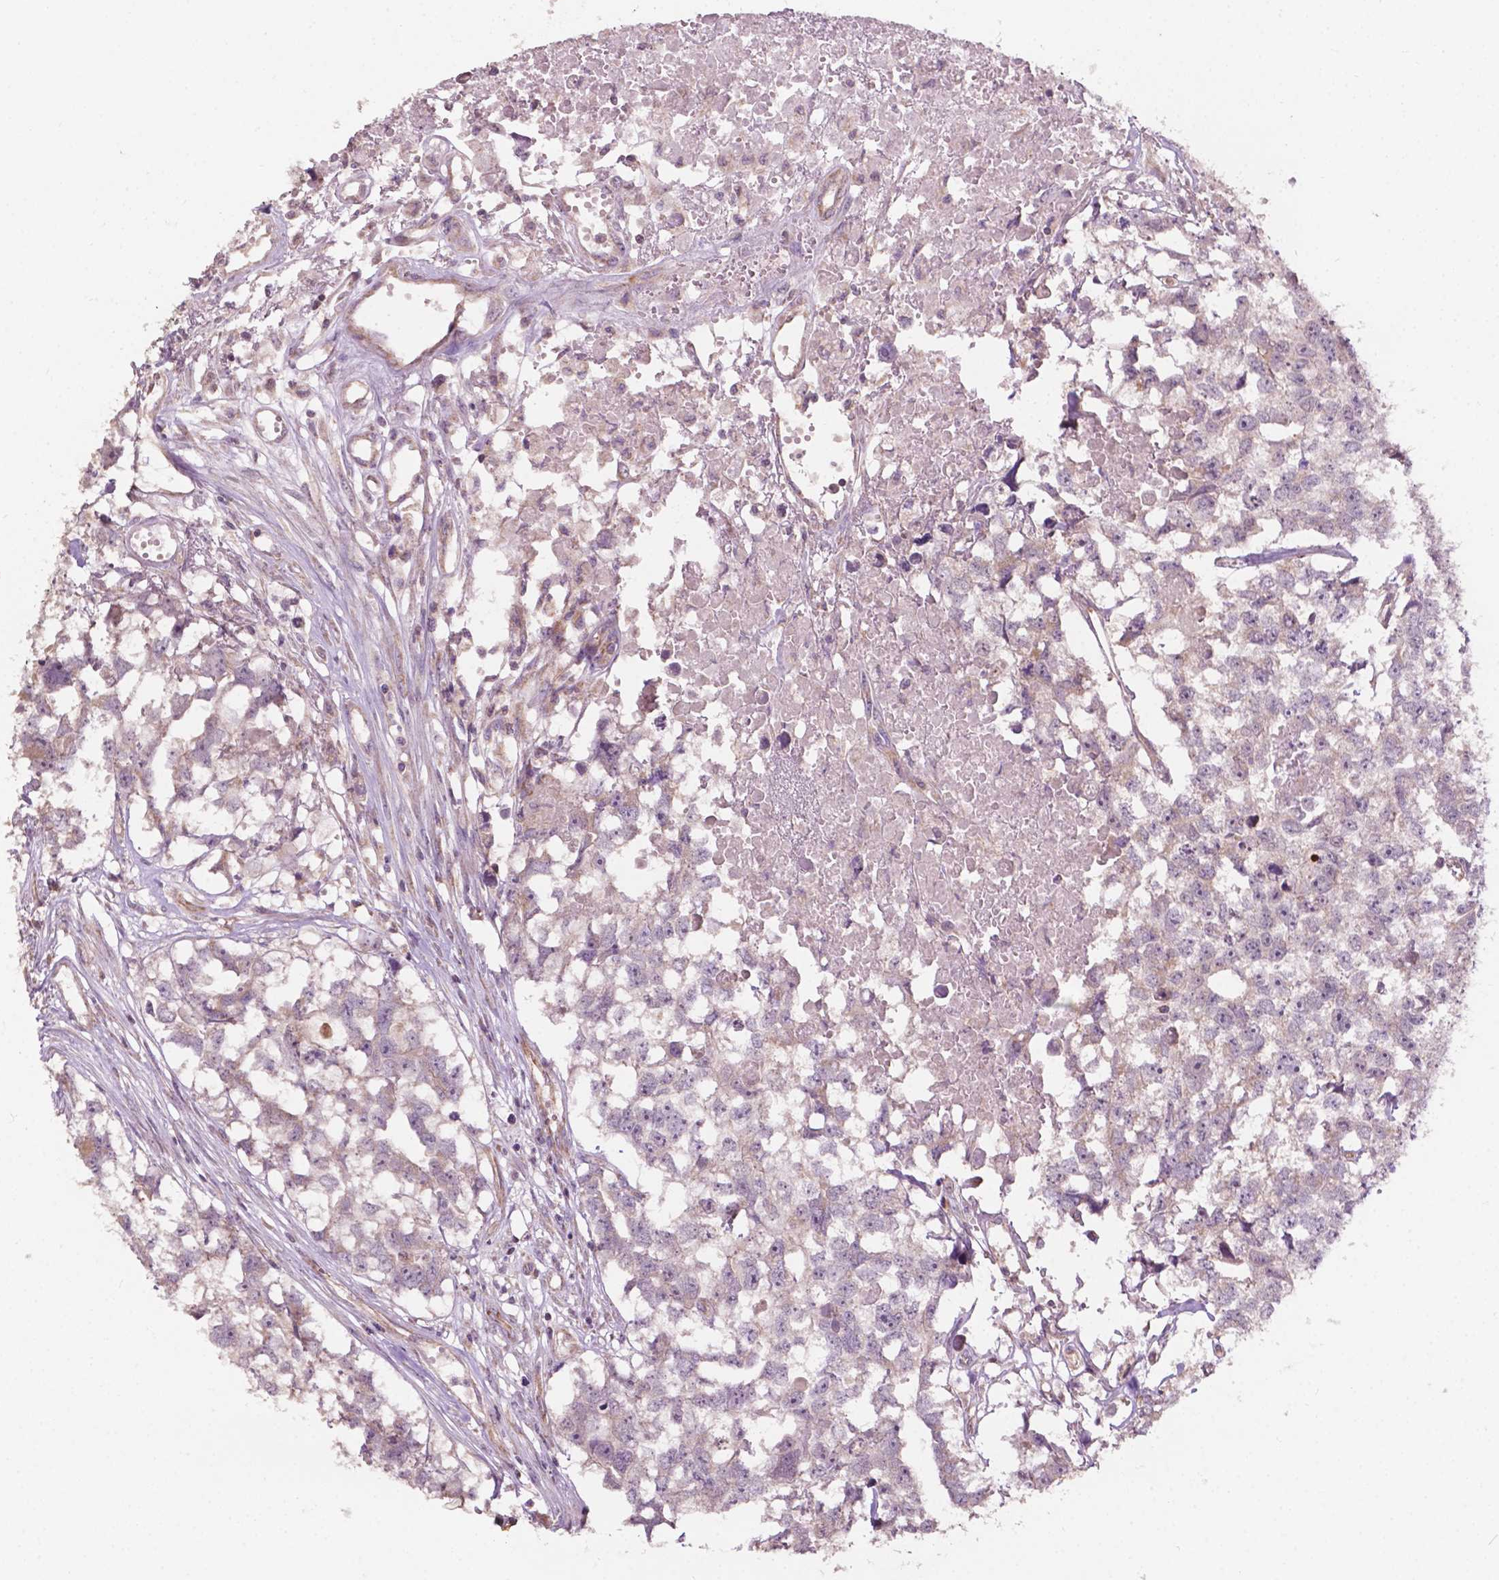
{"staining": {"intensity": "weak", "quantity": "<25%", "location": "cytoplasmic/membranous"}, "tissue": "testis cancer", "cell_type": "Tumor cells", "image_type": "cancer", "snomed": [{"axis": "morphology", "description": "Carcinoma, Embryonal, NOS"}, {"axis": "morphology", "description": "Teratoma, malignant, NOS"}, {"axis": "topography", "description": "Testis"}], "caption": "Tumor cells are negative for brown protein staining in testis cancer (embryonal carcinoma).", "gene": "NDUFA10", "patient": {"sex": "male", "age": 44}}